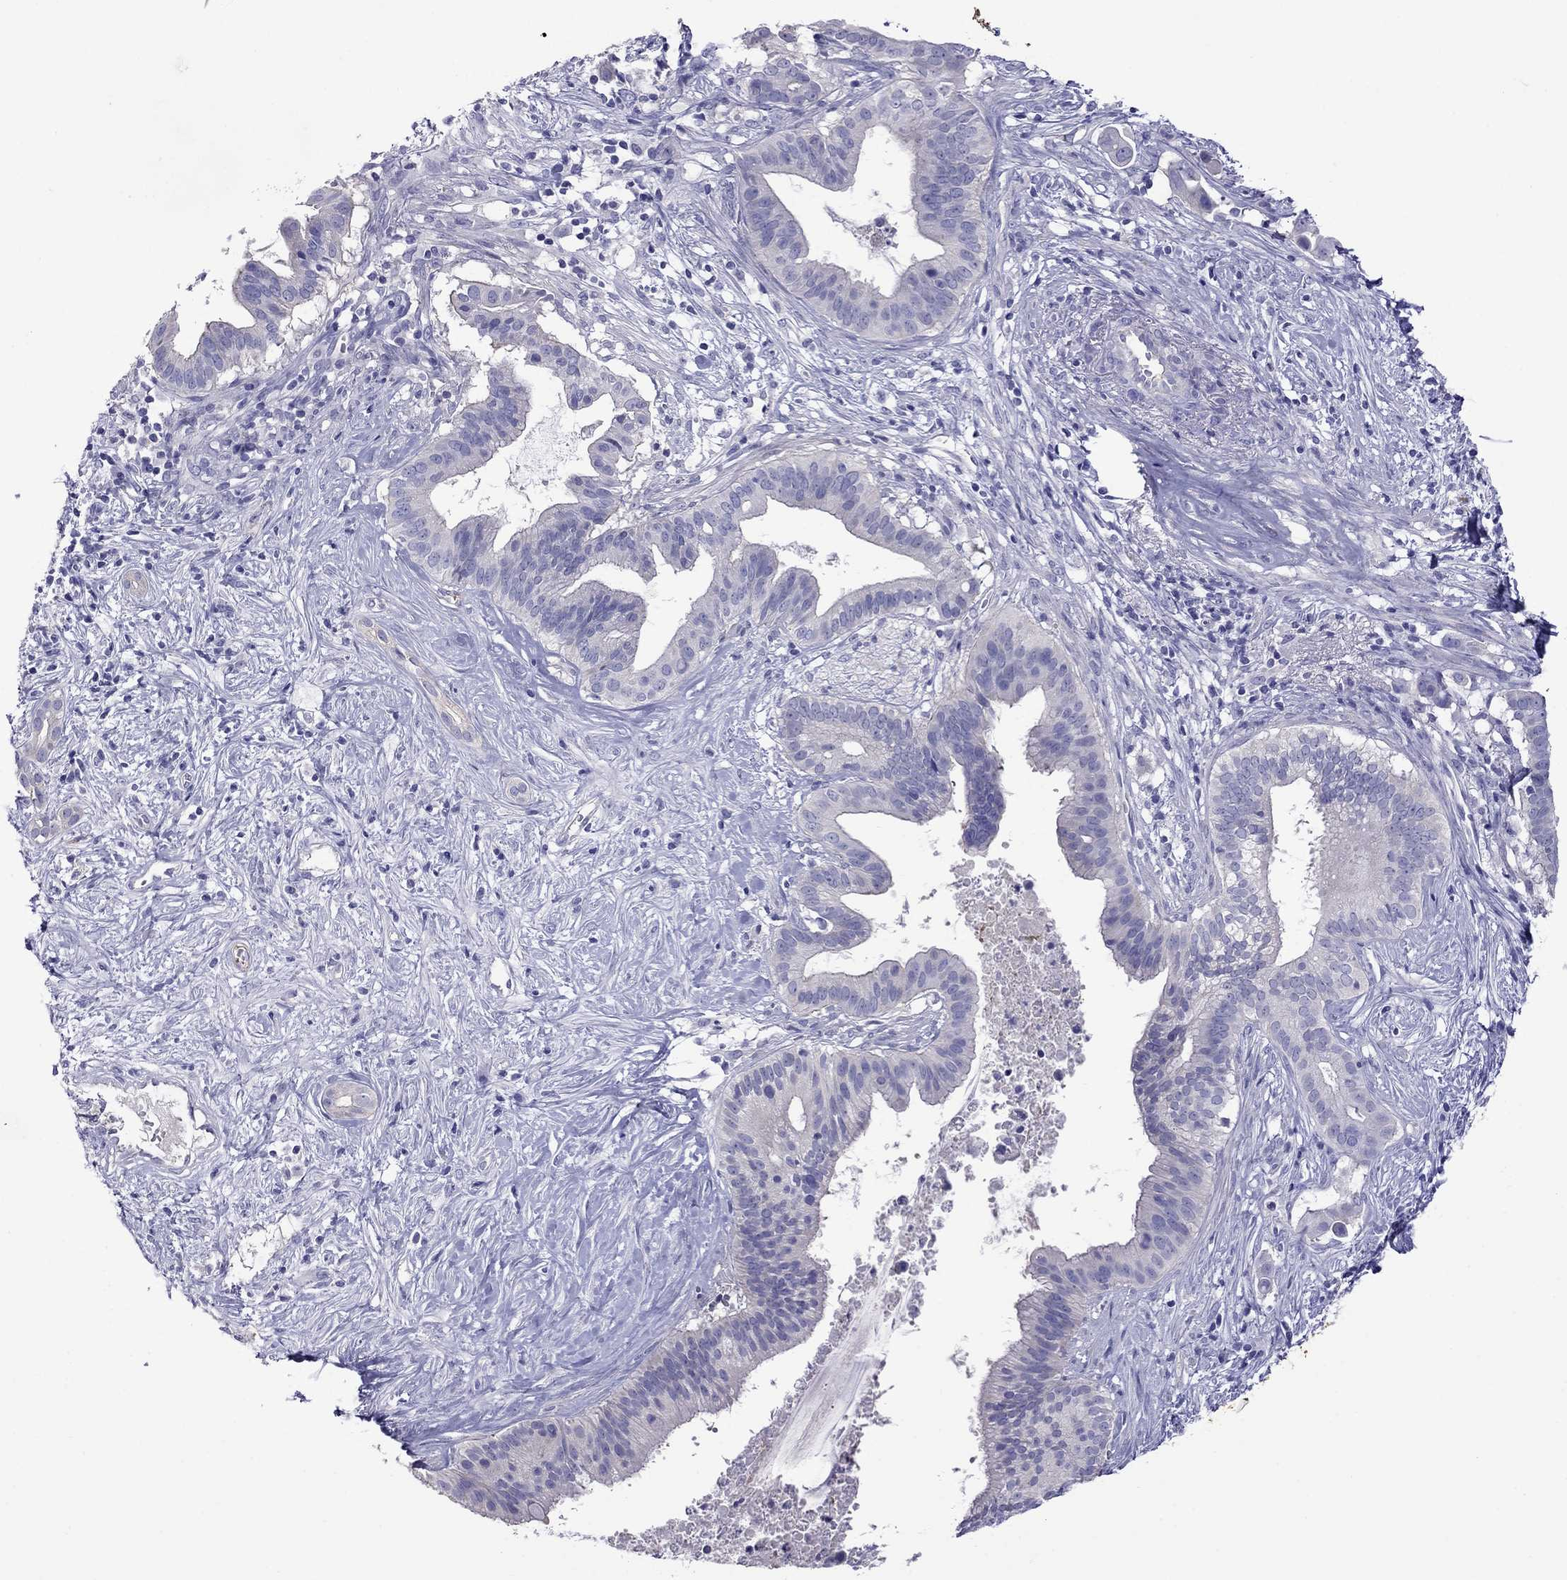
{"staining": {"intensity": "negative", "quantity": "none", "location": "none"}, "tissue": "pancreatic cancer", "cell_type": "Tumor cells", "image_type": "cancer", "snomed": [{"axis": "morphology", "description": "Adenocarcinoma, NOS"}, {"axis": "topography", "description": "Pancreas"}], "caption": "IHC histopathology image of neoplastic tissue: pancreatic cancer stained with DAB (3,3'-diaminobenzidine) demonstrates no significant protein staining in tumor cells.", "gene": "STAR", "patient": {"sex": "male", "age": 61}}